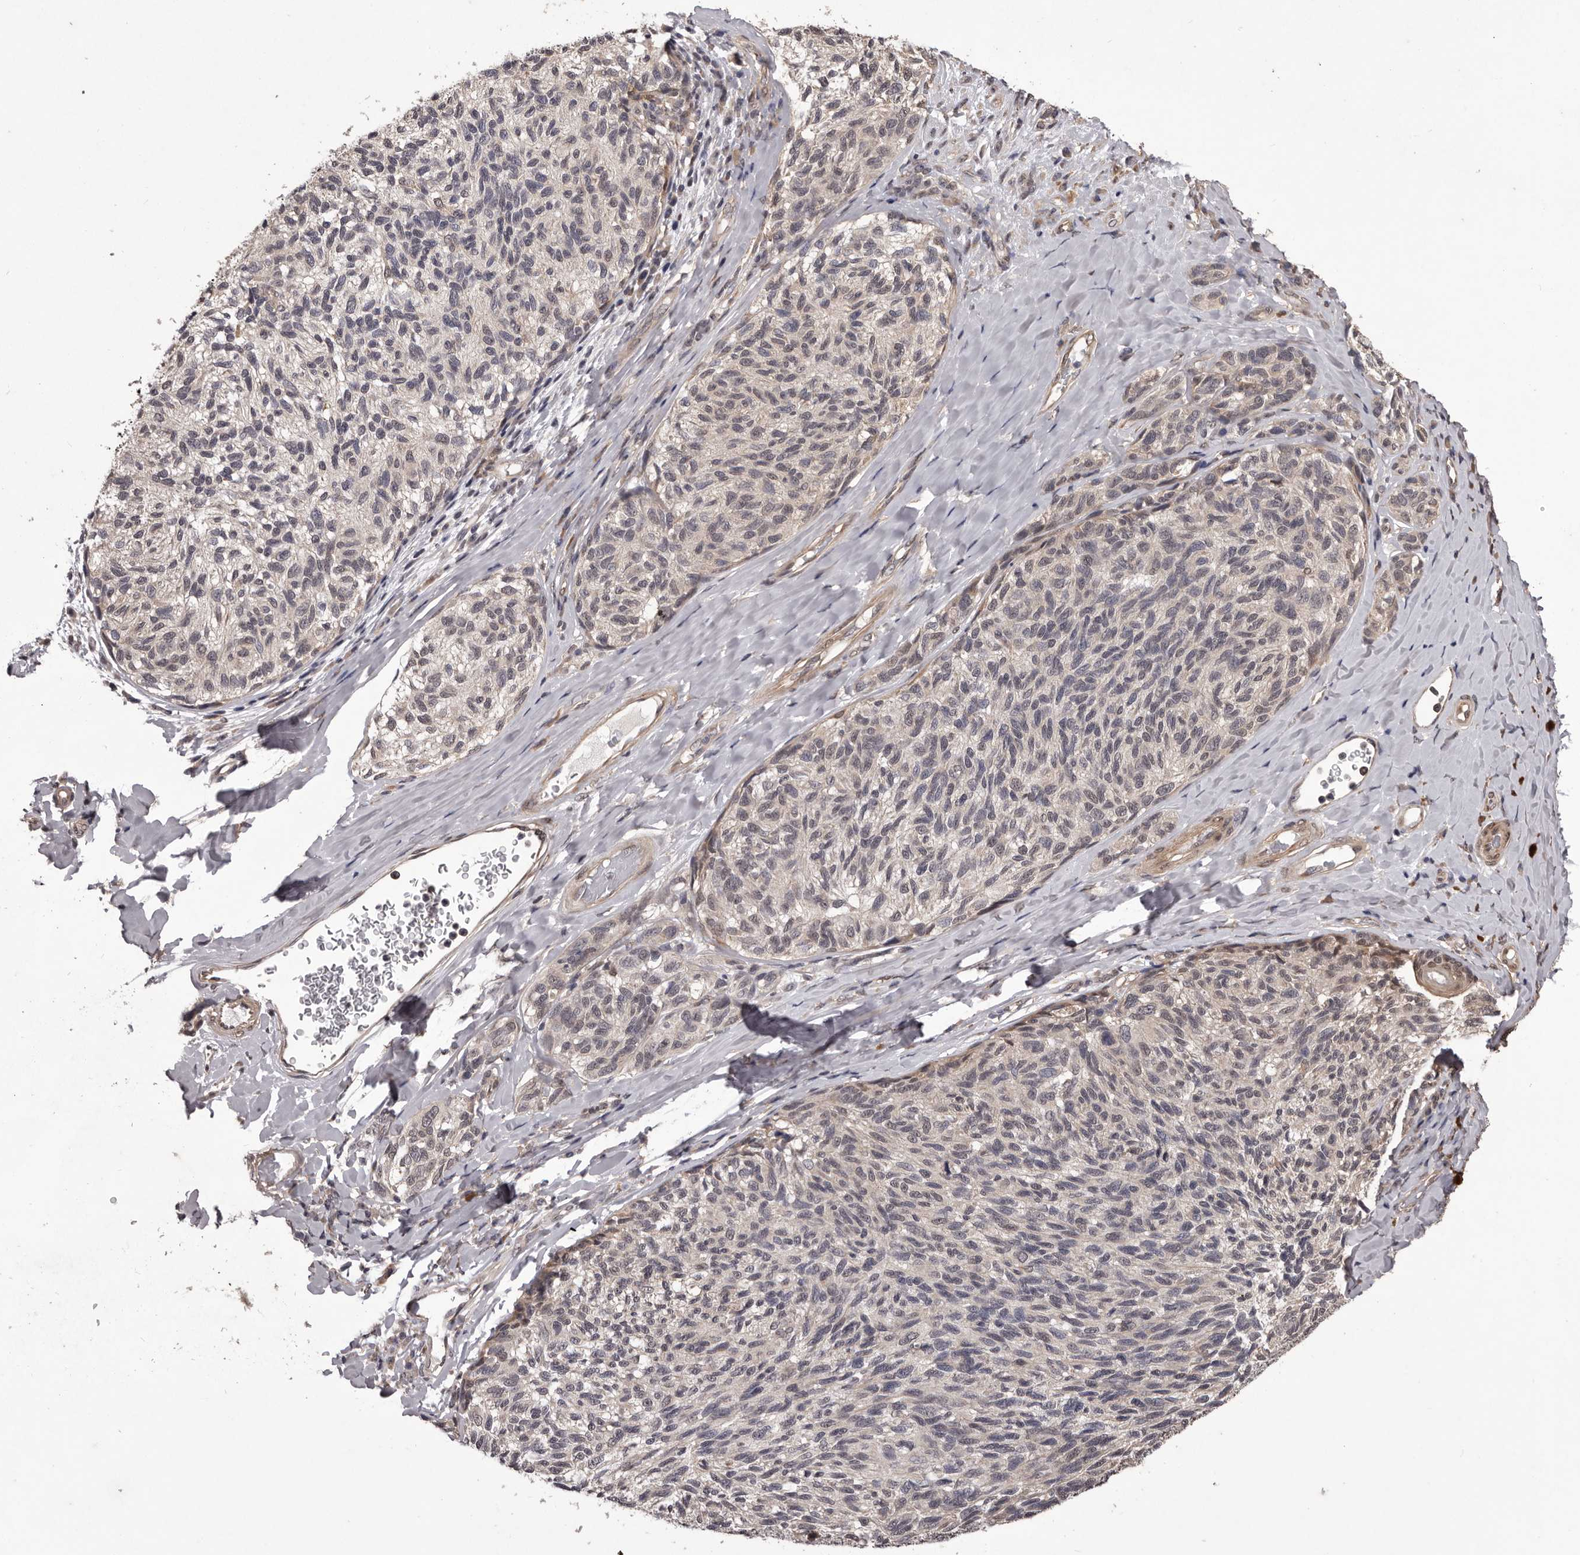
{"staining": {"intensity": "negative", "quantity": "none", "location": "none"}, "tissue": "melanoma", "cell_type": "Tumor cells", "image_type": "cancer", "snomed": [{"axis": "morphology", "description": "Malignant melanoma, NOS"}, {"axis": "topography", "description": "Skin"}], "caption": "Histopathology image shows no significant protein staining in tumor cells of malignant melanoma. The staining is performed using DAB brown chromogen with nuclei counter-stained in using hematoxylin.", "gene": "CELF3", "patient": {"sex": "female", "age": 73}}